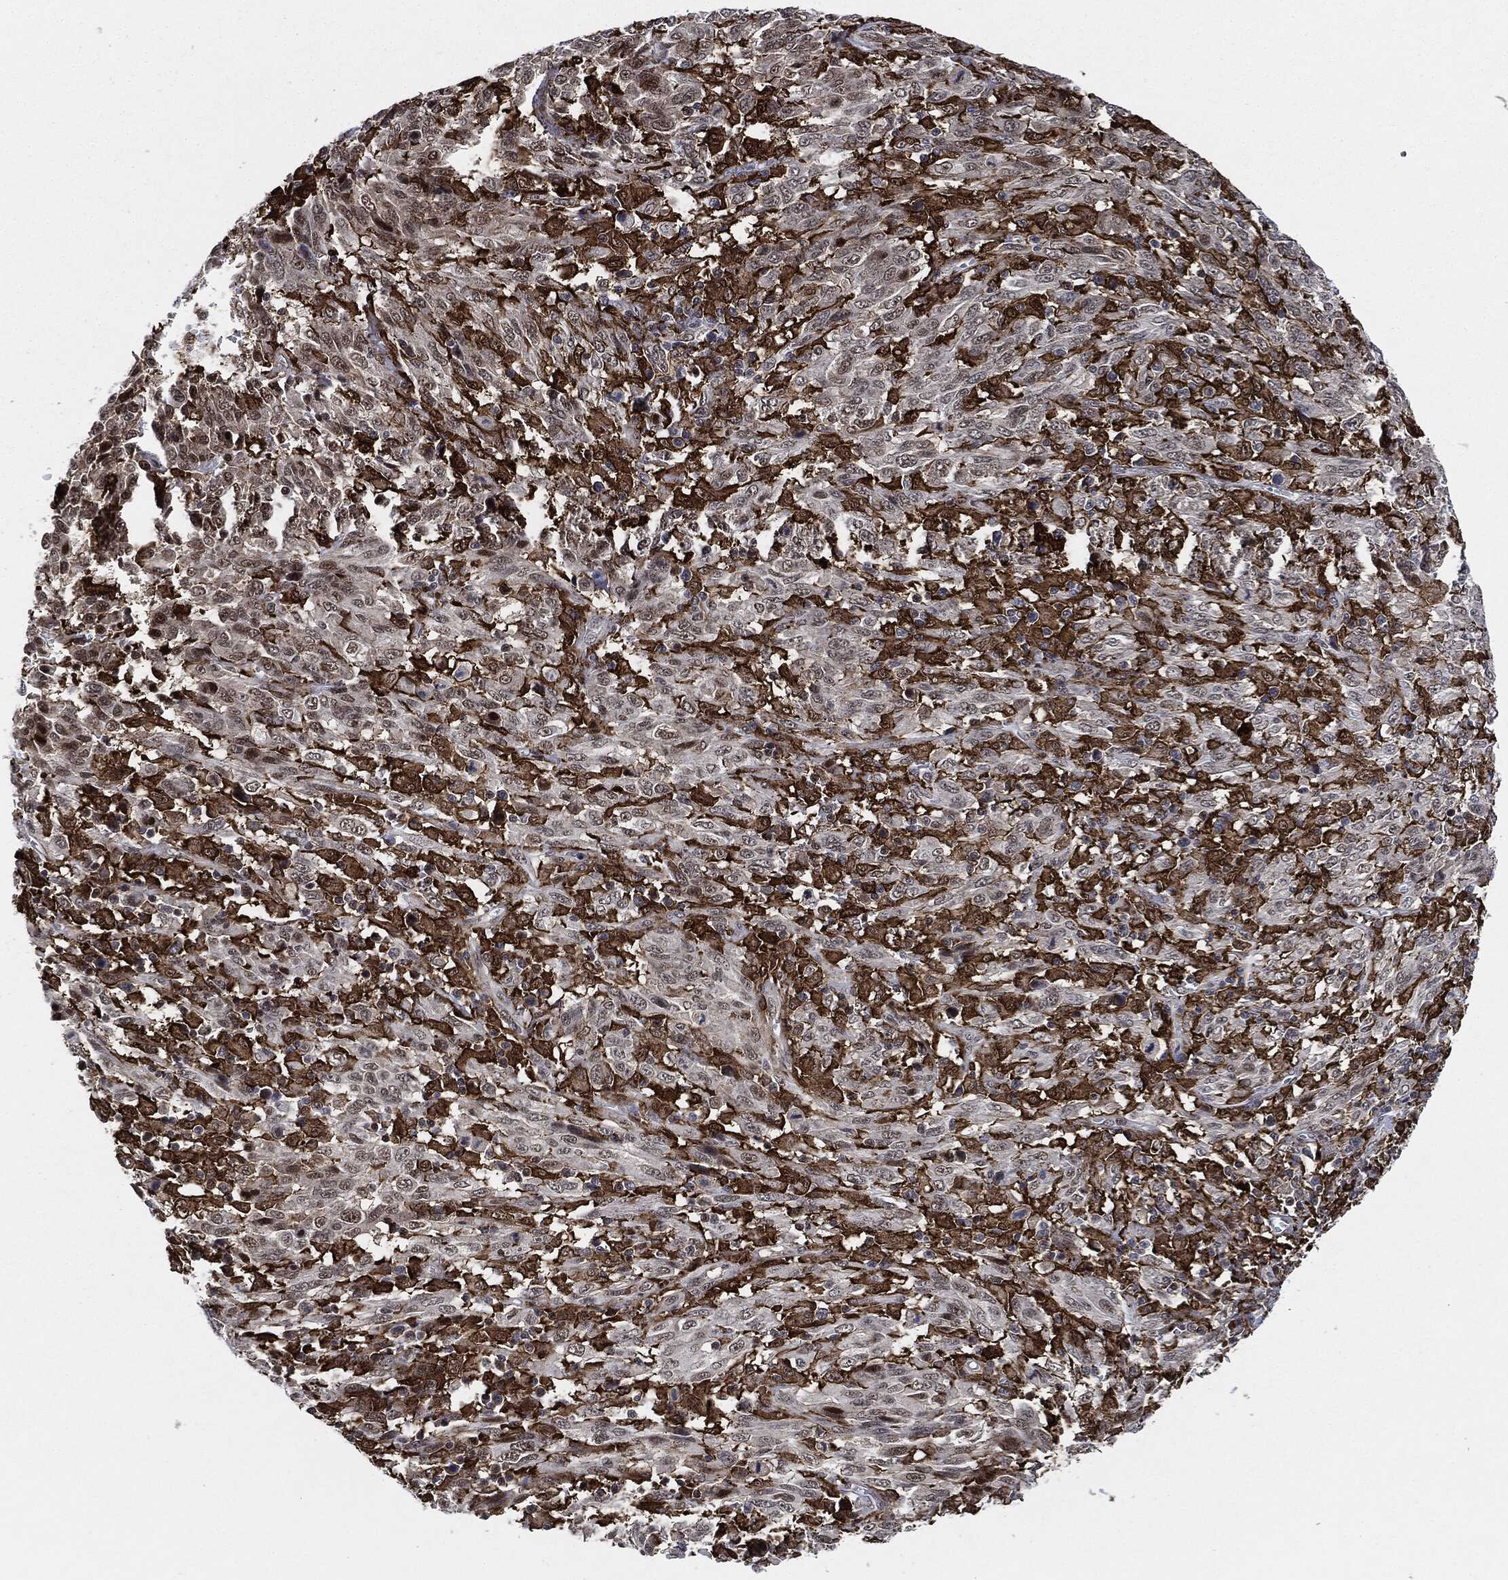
{"staining": {"intensity": "negative", "quantity": "none", "location": "none"}, "tissue": "melanoma", "cell_type": "Tumor cells", "image_type": "cancer", "snomed": [{"axis": "morphology", "description": "Malignant melanoma, NOS"}, {"axis": "topography", "description": "Skin"}], "caption": "The immunohistochemistry micrograph has no significant positivity in tumor cells of malignant melanoma tissue.", "gene": "NANOS3", "patient": {"sex": "female", "age": 91}}